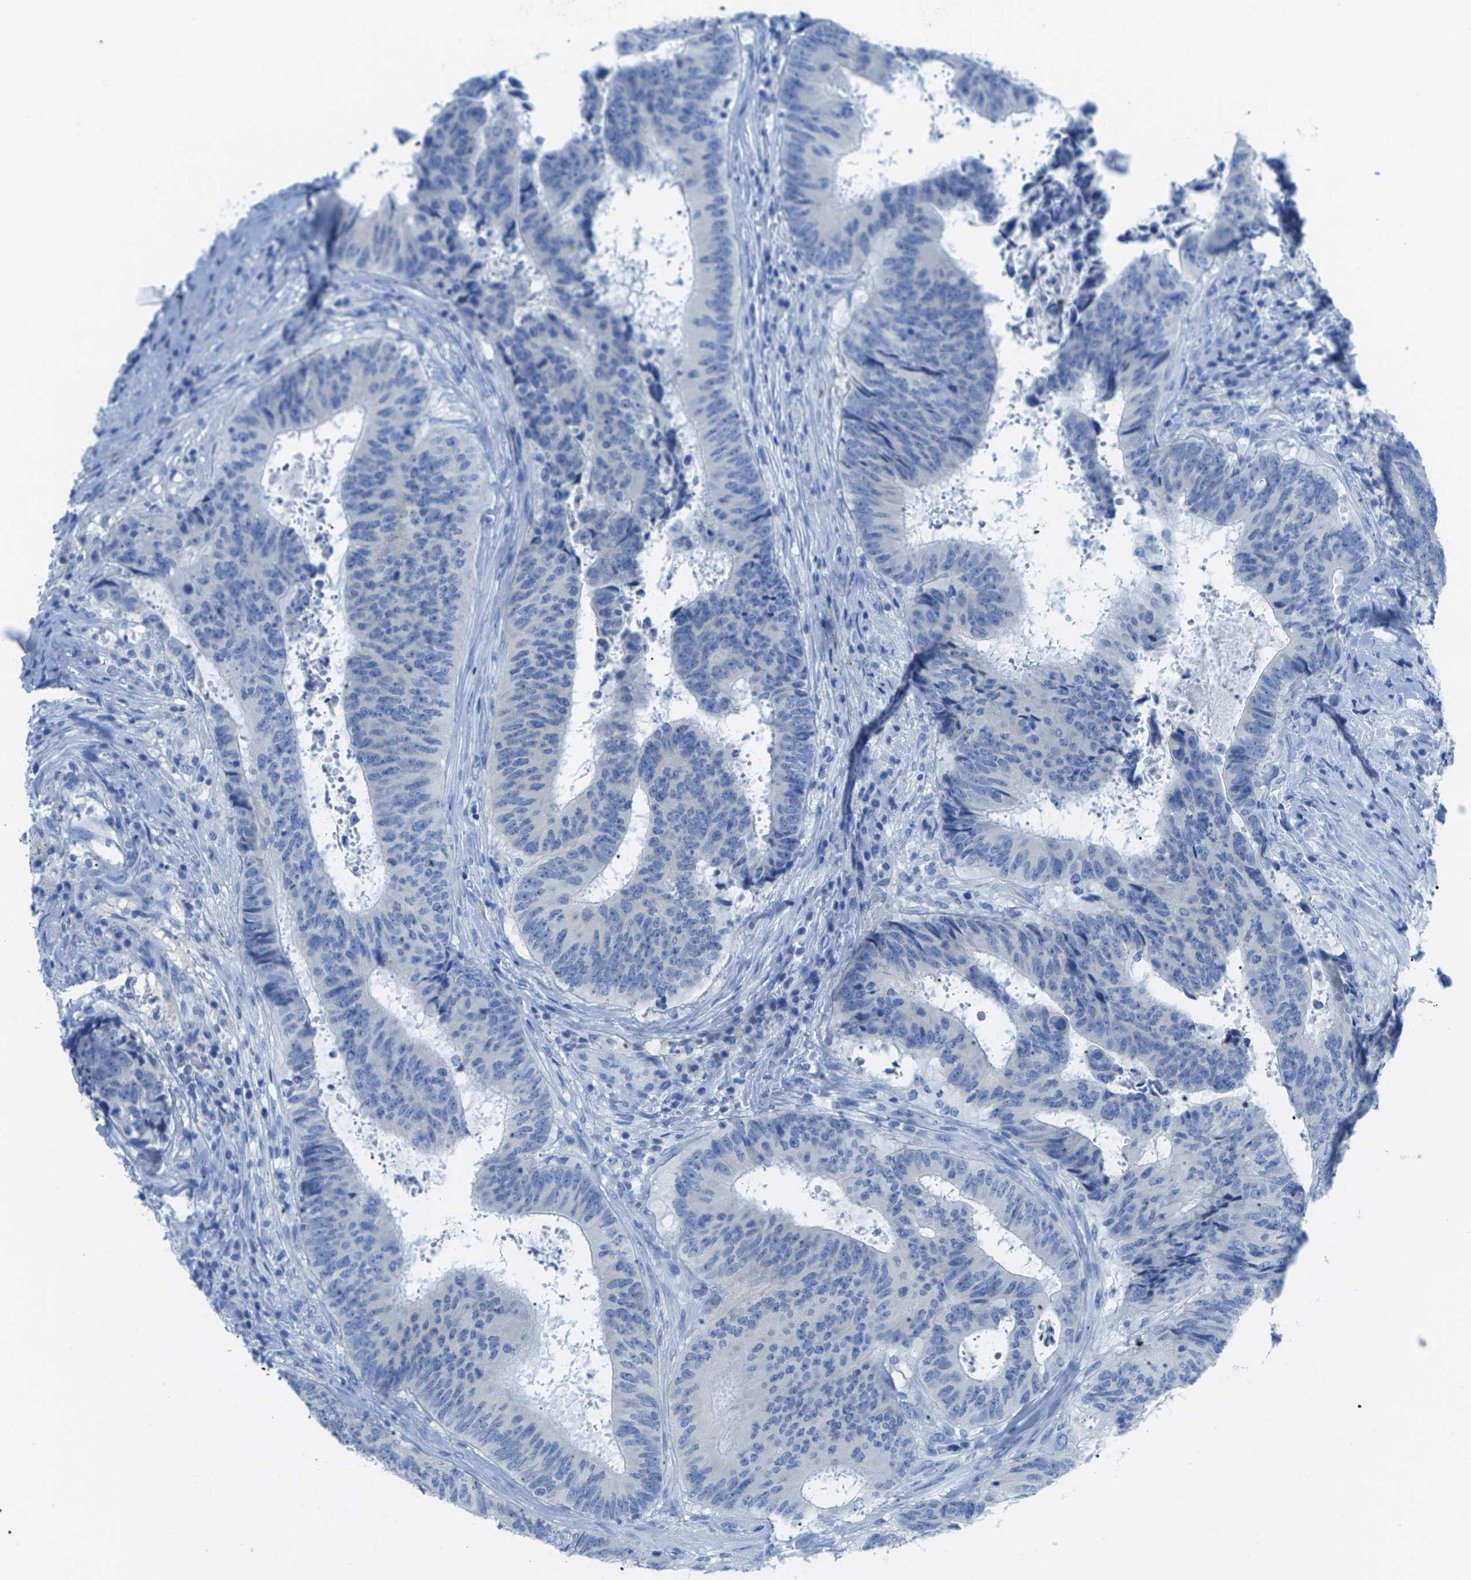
{"staining": {"intensity": "negative", "quantity": "none", "location": "none"}, "tissue": "colorectal cancer", "cell_type": "Tumor cells", "image_type": "cancer", "snomed": [{"axis": "morphology", "description": "Adenocarcinoma, NOS"}, {"axis": "topography", "description": "Rectum"}], "caption": "This micrograph is of colorectal cancer stained with immunohistochemistry (IHC) to label a protein in brown with the nuclei are counter-stained blue. There is no staining in tumor cells. The staining was performed using DAB (3,3'-diaminobenzidine) to visualize the protein expression in brown, while the nuclei were stained in blue with hematoxylin (Magnification: 20x).", "gene": "SLC12A1", "patient": {"sex": "male", "age": 72}}